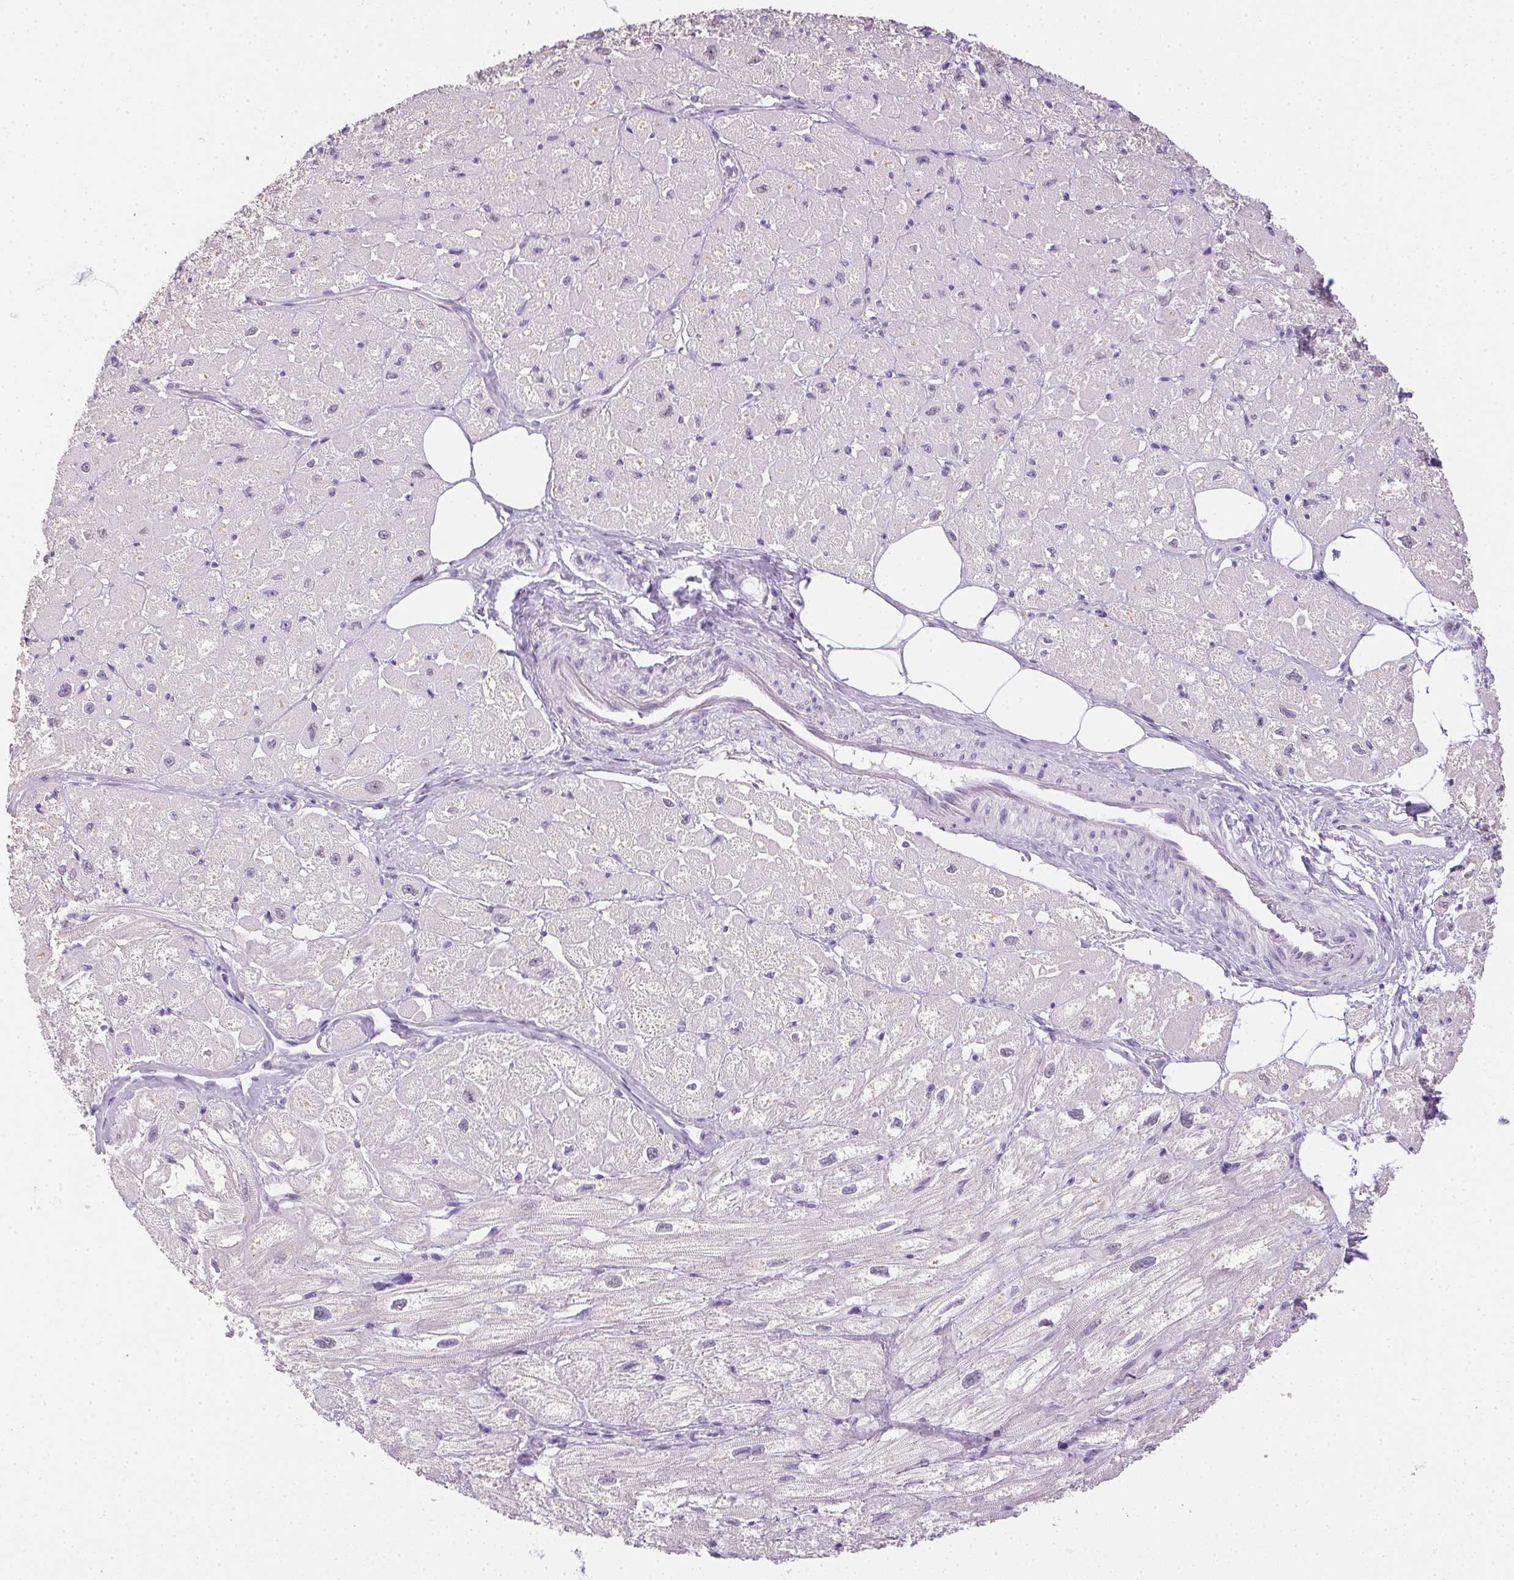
{"staining": {"intensity": "negative", "quantity": "none", "location": "none"}, "tissue": "heart muscle", "cell_type": "Cardiomyocytes", "image_type": "normal", "snomed": [{"axis": "morphology", "description": "Normal tissue, NOS"}, {"axis": "topography", "description": "Heart"}], "caption": "Micrograph shows no protein positivity in cardiomyocytes of benign heart muscle. (DAB IHC, high magnification).", "gene": "PRL", "patient": {"sex": "female", "age": 62}}